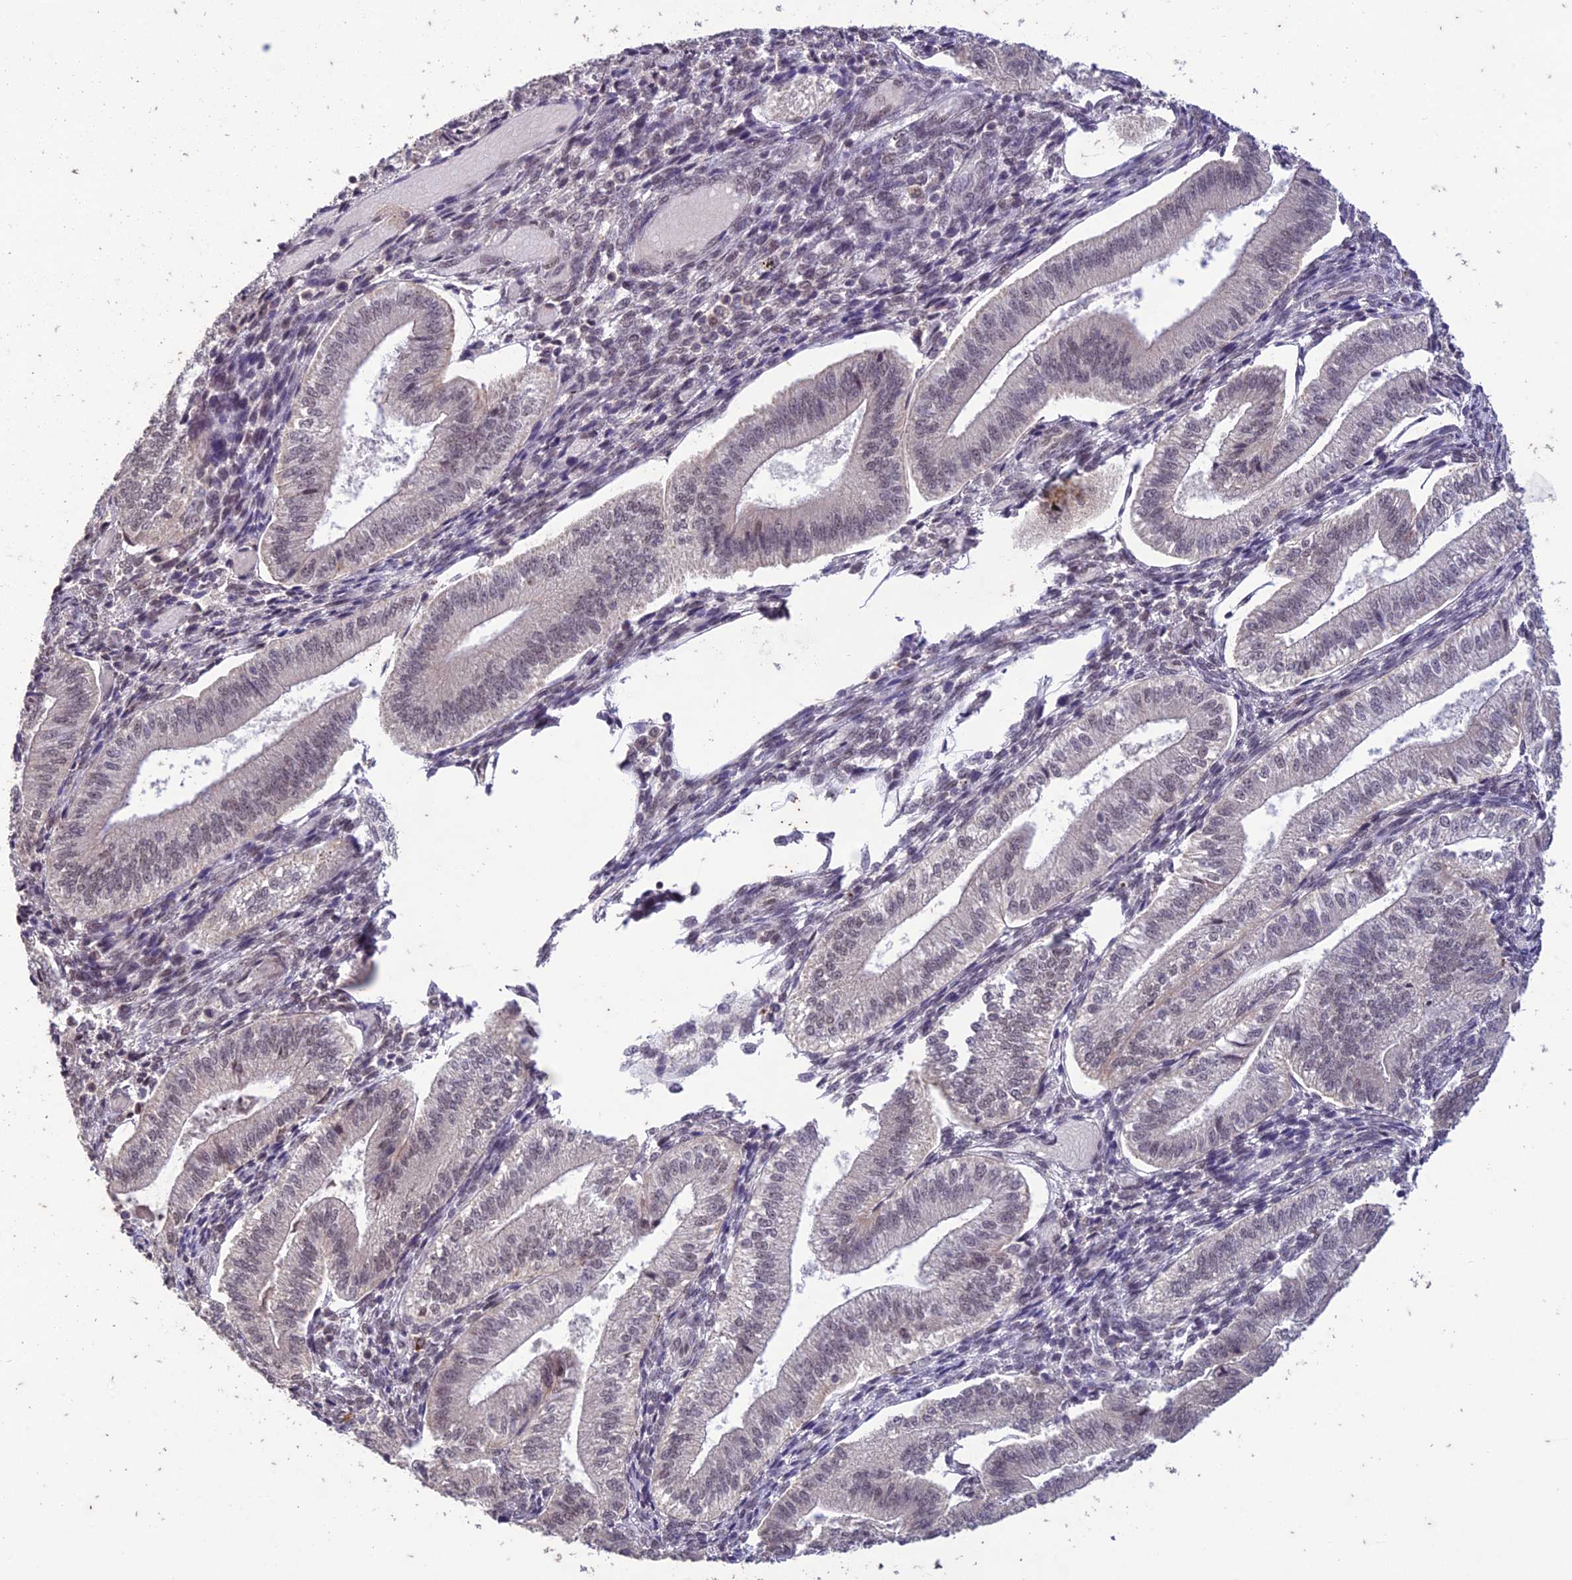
{"staining": {"intensity": "weak", "quantity": "25%-75%", "location": "nuclear"}, "tissue": "endometrium", "cell_type": "Cells in endometrial stroma", "image_type": "normal", "snomed": [{"axis": "morphology", "description": "Normal tissue, NOS"}, {"axis": "topography", "description": "Endometrium"}], "caption": "Brown immunohistochemical staining in benign endometrium demonstrates weak nuclear staining in about 25%-75% of cells in endometrial stroma. Immunohistochemistry stains the protein of interest in brown and the nuclei are stained blue.", "gene": "POP4", "patient": {"sex": "female", "age": 34}}